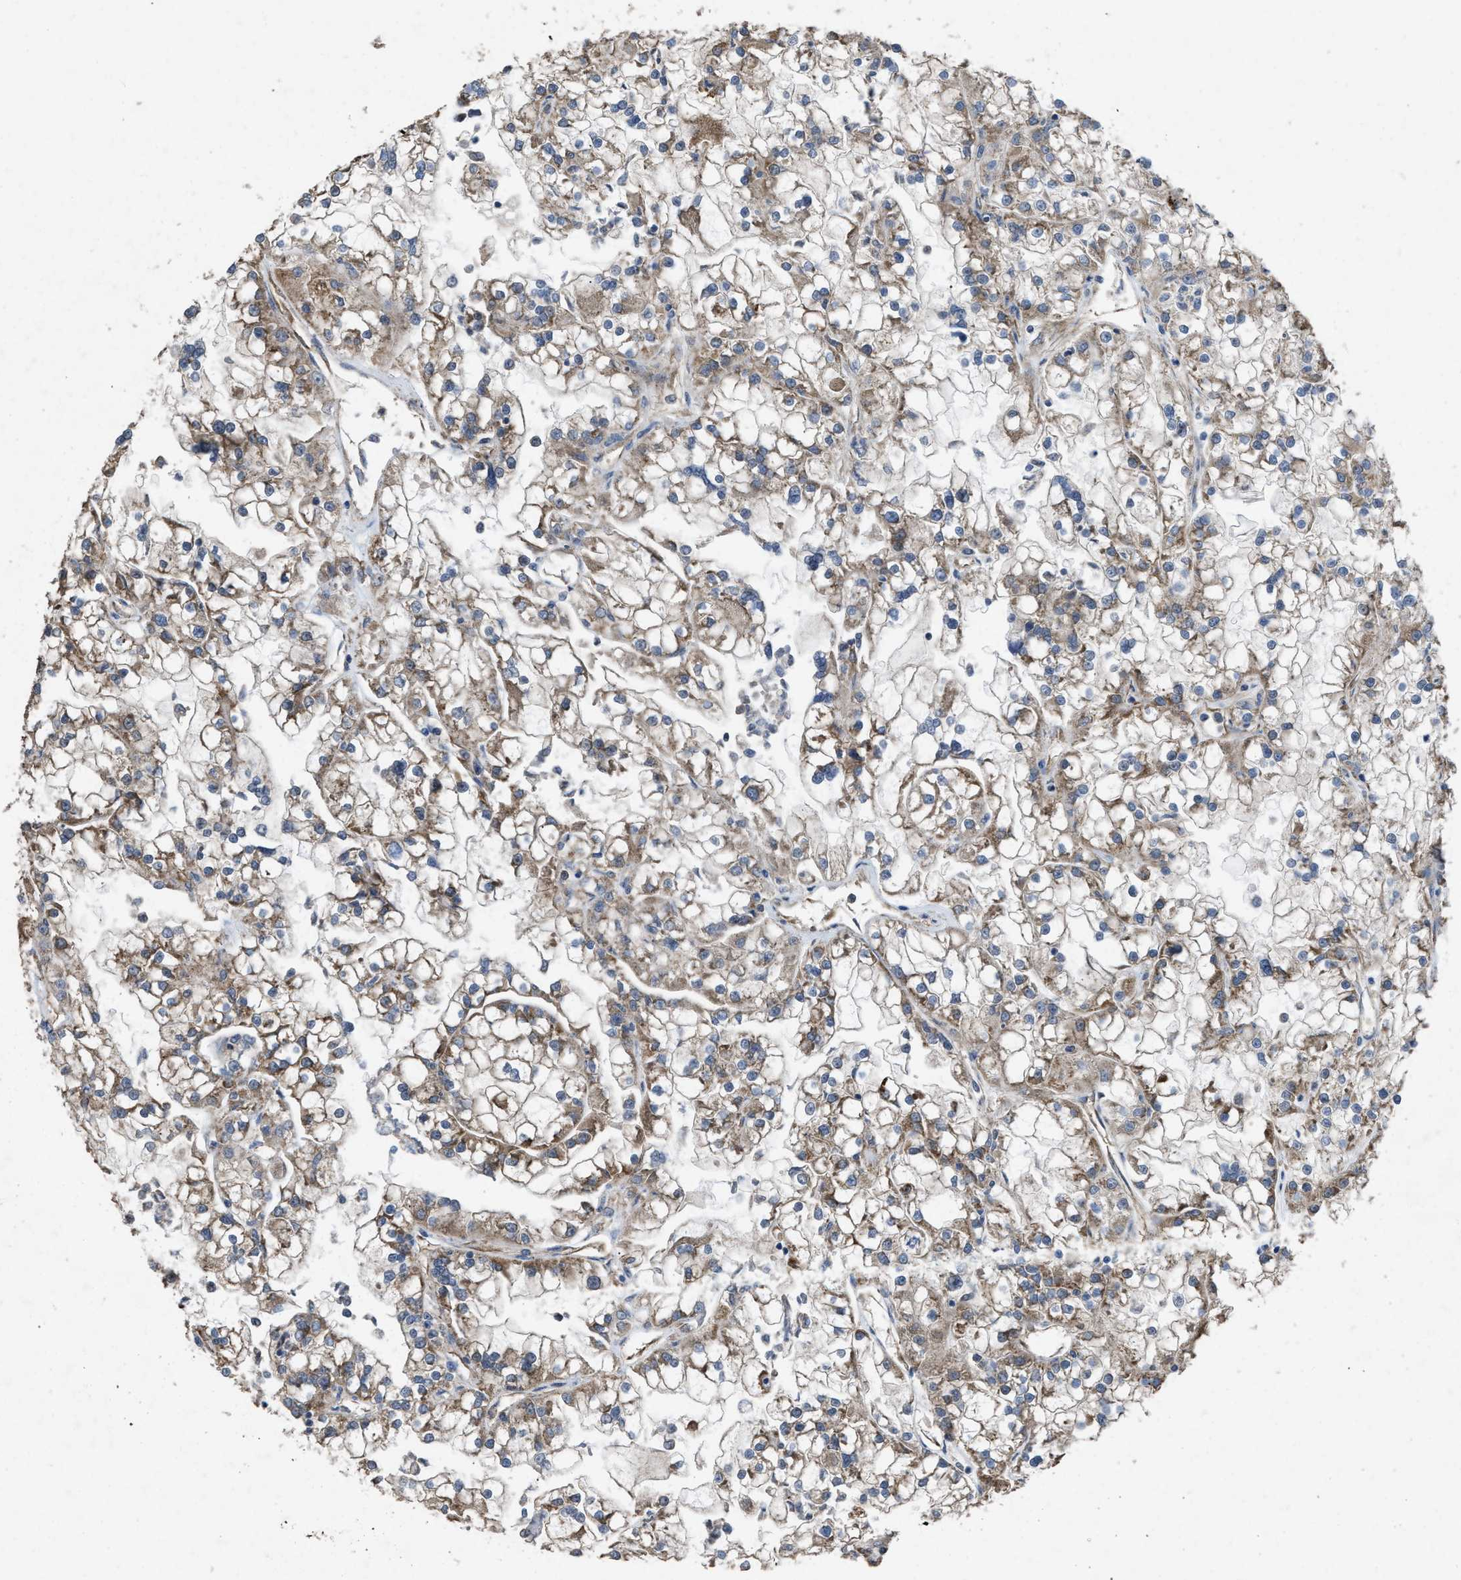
{"staining": {"intensity": "moderate", "quantity": "25%-75%", "location": "cytoplasmic/membranous"}, "tissue": "renal cancer", "cell_type": "Tumor cells", "image_type": "cancer", "snomed": [{"axis": "morphology", "description": "Adenocarcinoma, NOS"}, {"axis": "topography", "description": "Kidney"}], "caption": "Brown immunohistochemical staining in human renal adenocarcinoma displays moderate cytoplasmic/membranous positivity in approximately 25%-75% of tumor cells. (DAB (3,3'-diaminobenzidine) IHC, brown staining for protein, blue staining for nuclei).", "gene": "ARL6", "patient": {"sex": "female", "age": 52}}